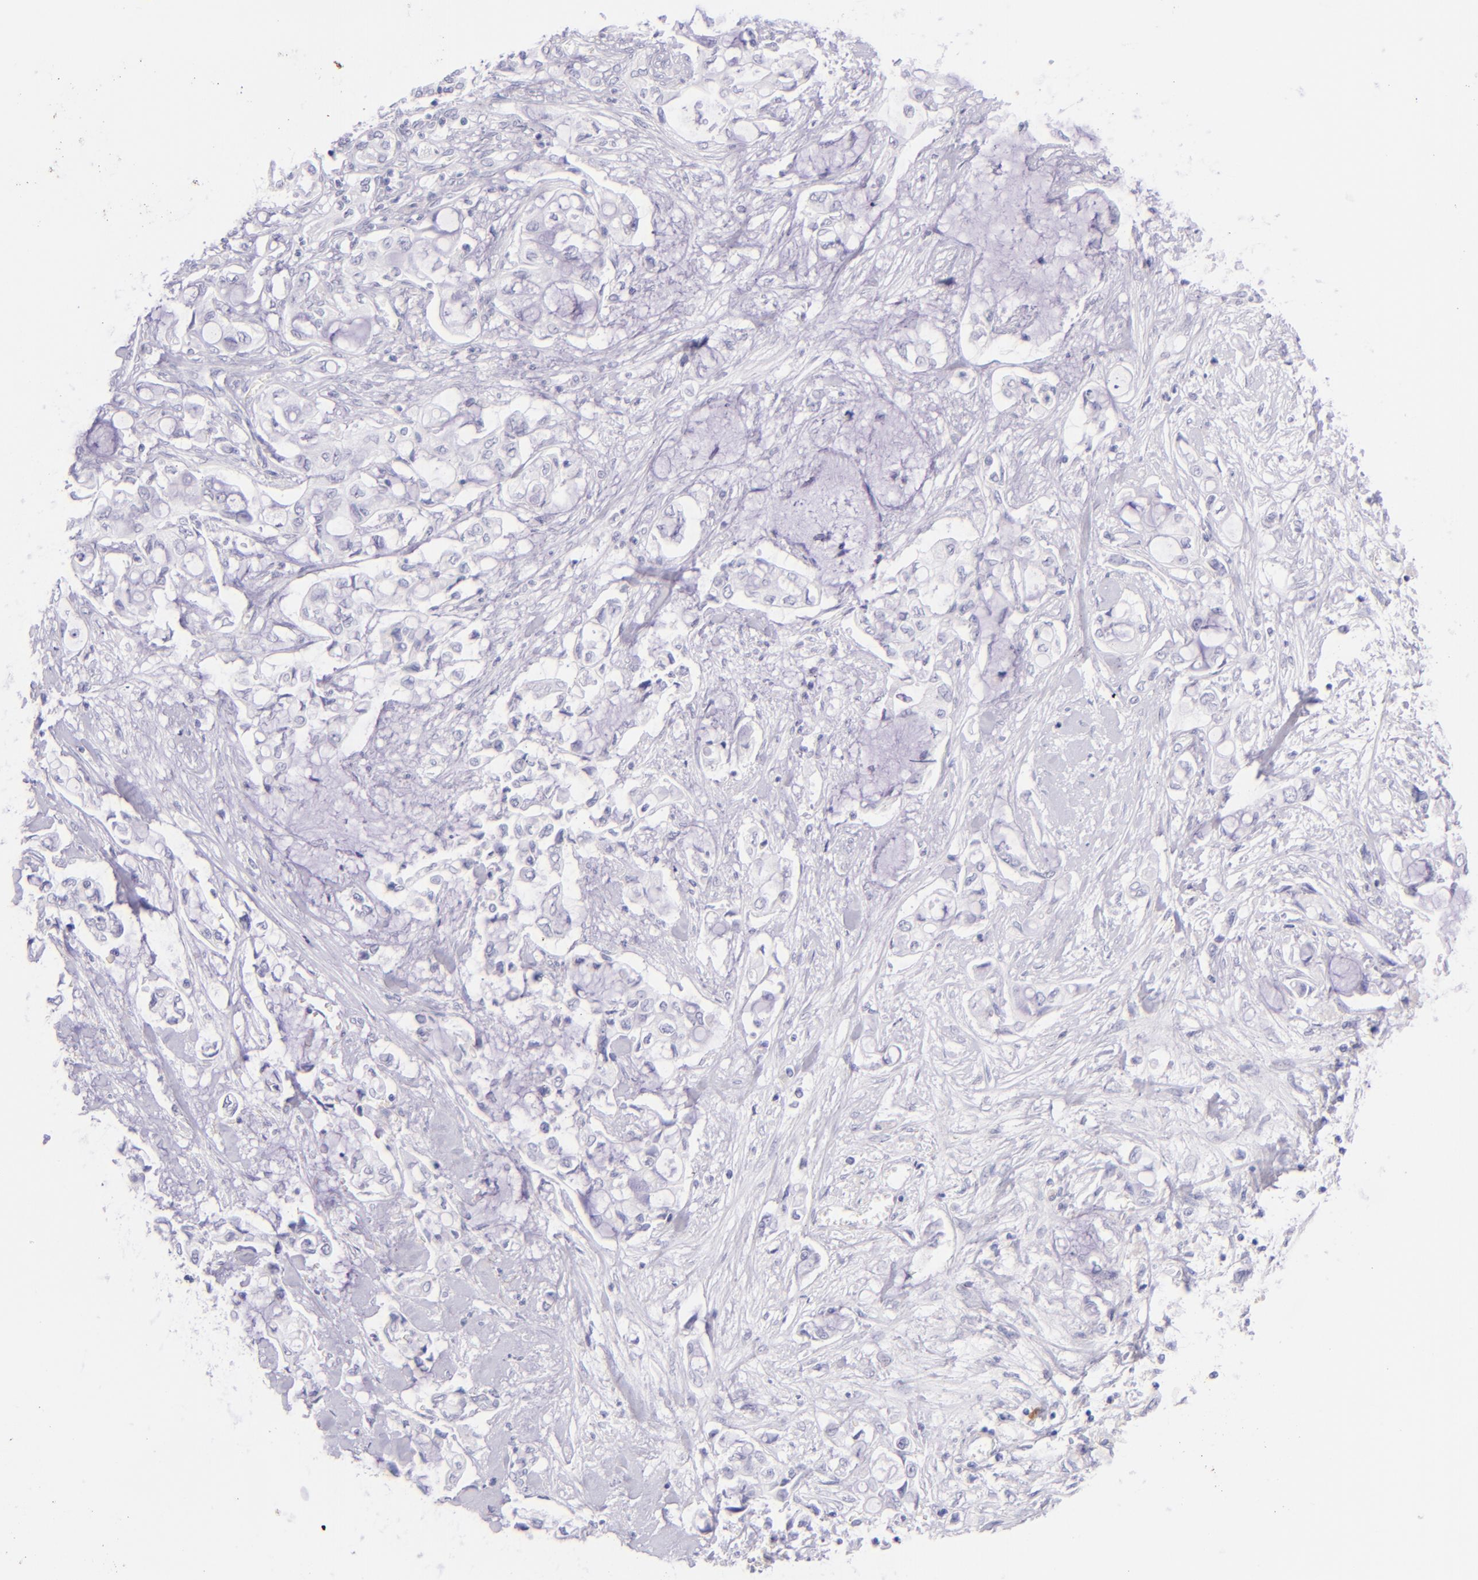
{"staining": {"intensity": "negative", "quantity": "none", "location": "none"}, "tissue": "pancreatic cancer", "cell_type": "Tumor cells", "image_type": "cancer", "snomed": [{"axis": "morphology", "description": "Adenocarcinoma, NOS"}, {"axis": "topography", "description": "Pancreas"}], "caption": "High power microscopy micrograph of an immunohistochemistry (IHC) photomicrograph of adenocarcinoma (pancreatic), revealing no significant staining in tumor cells. (Immunohistochemistry, brightfield microscopy, high magnification).", "gene": "SDC1", "patient": {"sex": "female", "age": 70}}